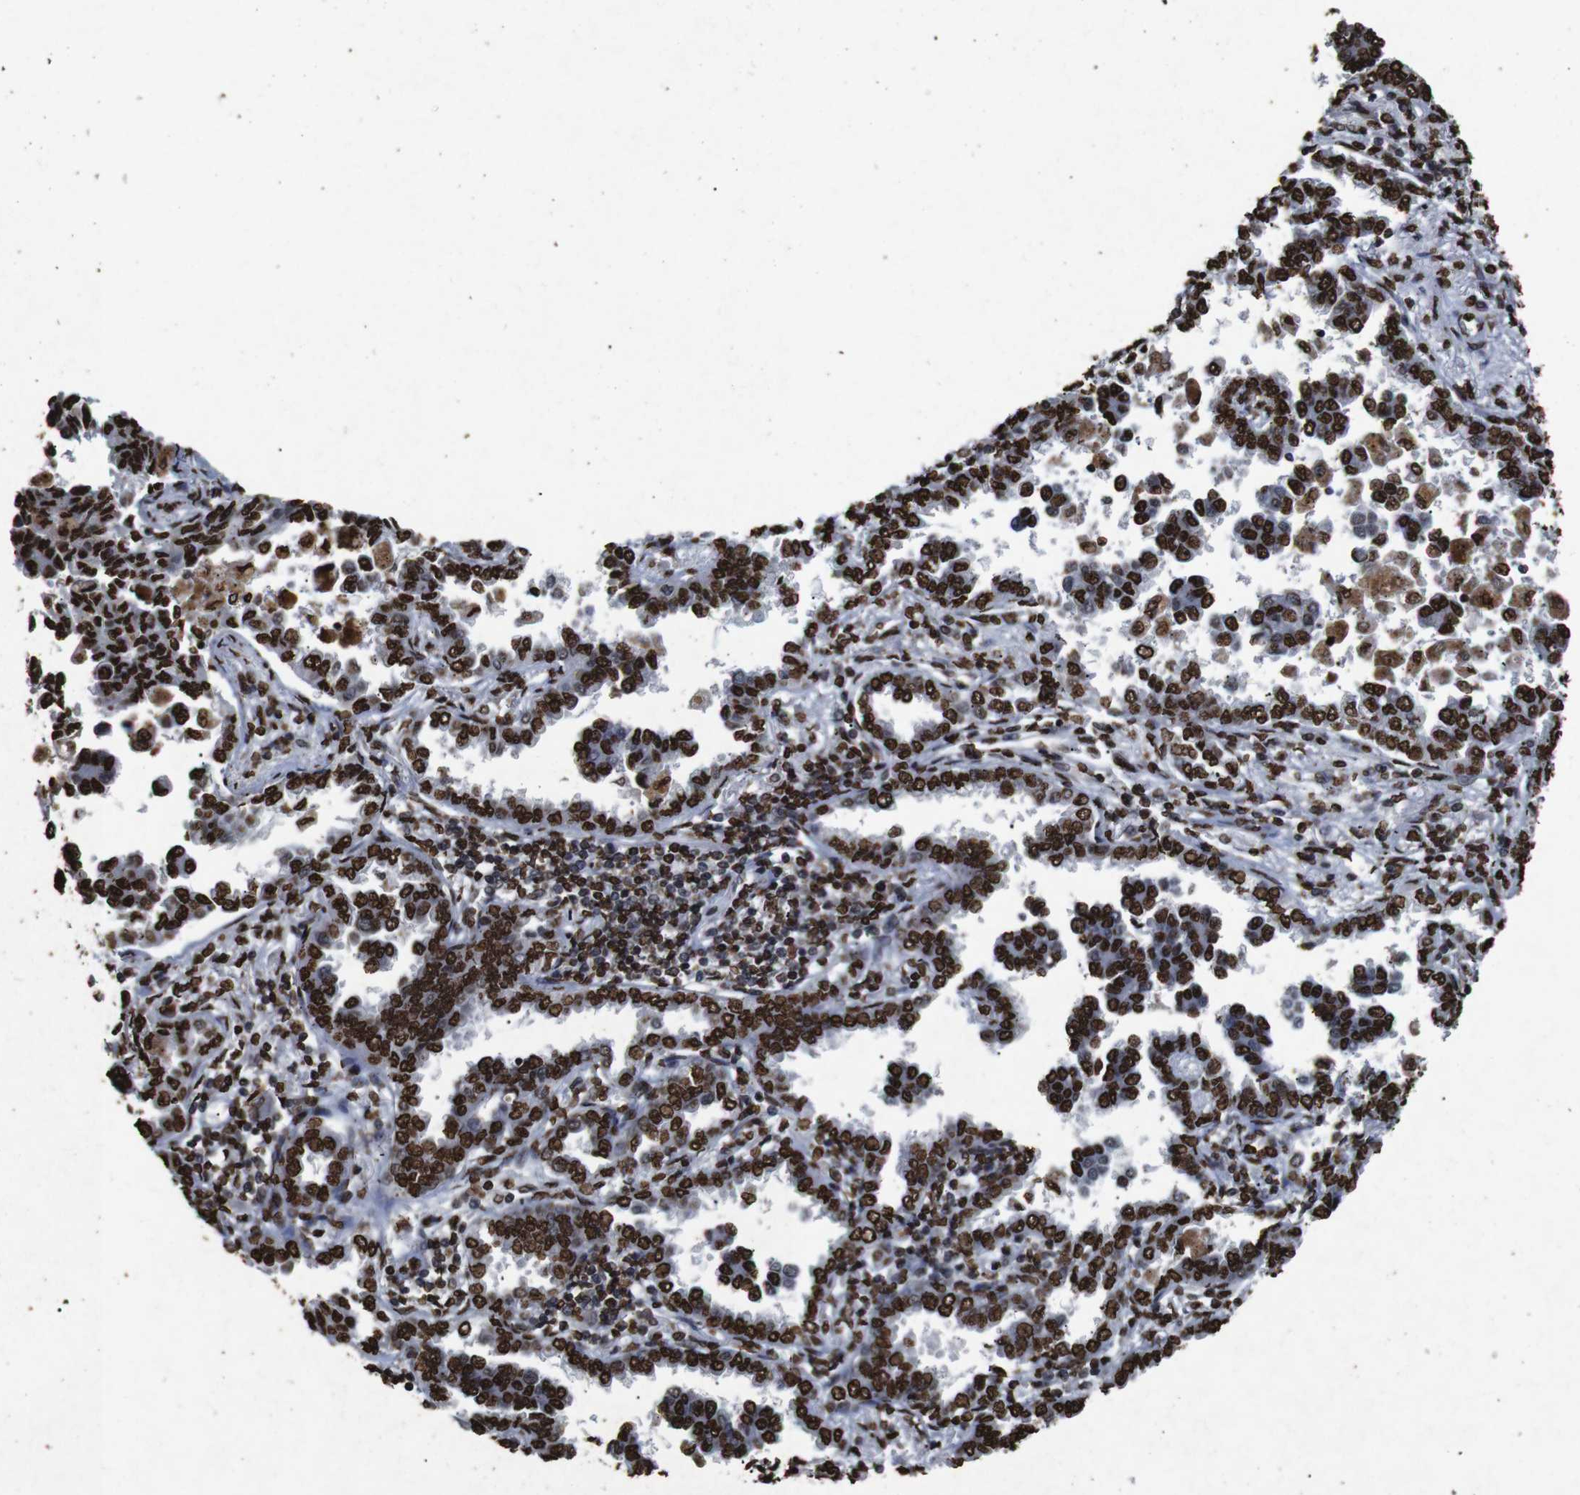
{"staining": {"intensity": "strong", "quantity": ">75%", "location": "nuclear"}, "tissue": "lung cancer", "cell_type": "Tumor cells", "image_type": "cancer", "snomed": [{"axis": "morphology", "description": "Normal tissue, NOS"}, {"axis": "morphology", "description": "Adenocarcinoma, NOS"}, {"axis": "topography", "description": "Lung"}], "caption": "Immunohistochemistry (IHC) histopathology image of lung cancer stained for a protein (brown), which exhibits high levels of strong nuclear staining in about >75% of tumor cells.", "gene": "MDM2", "patient": {"sex": "male", "age": 59}}